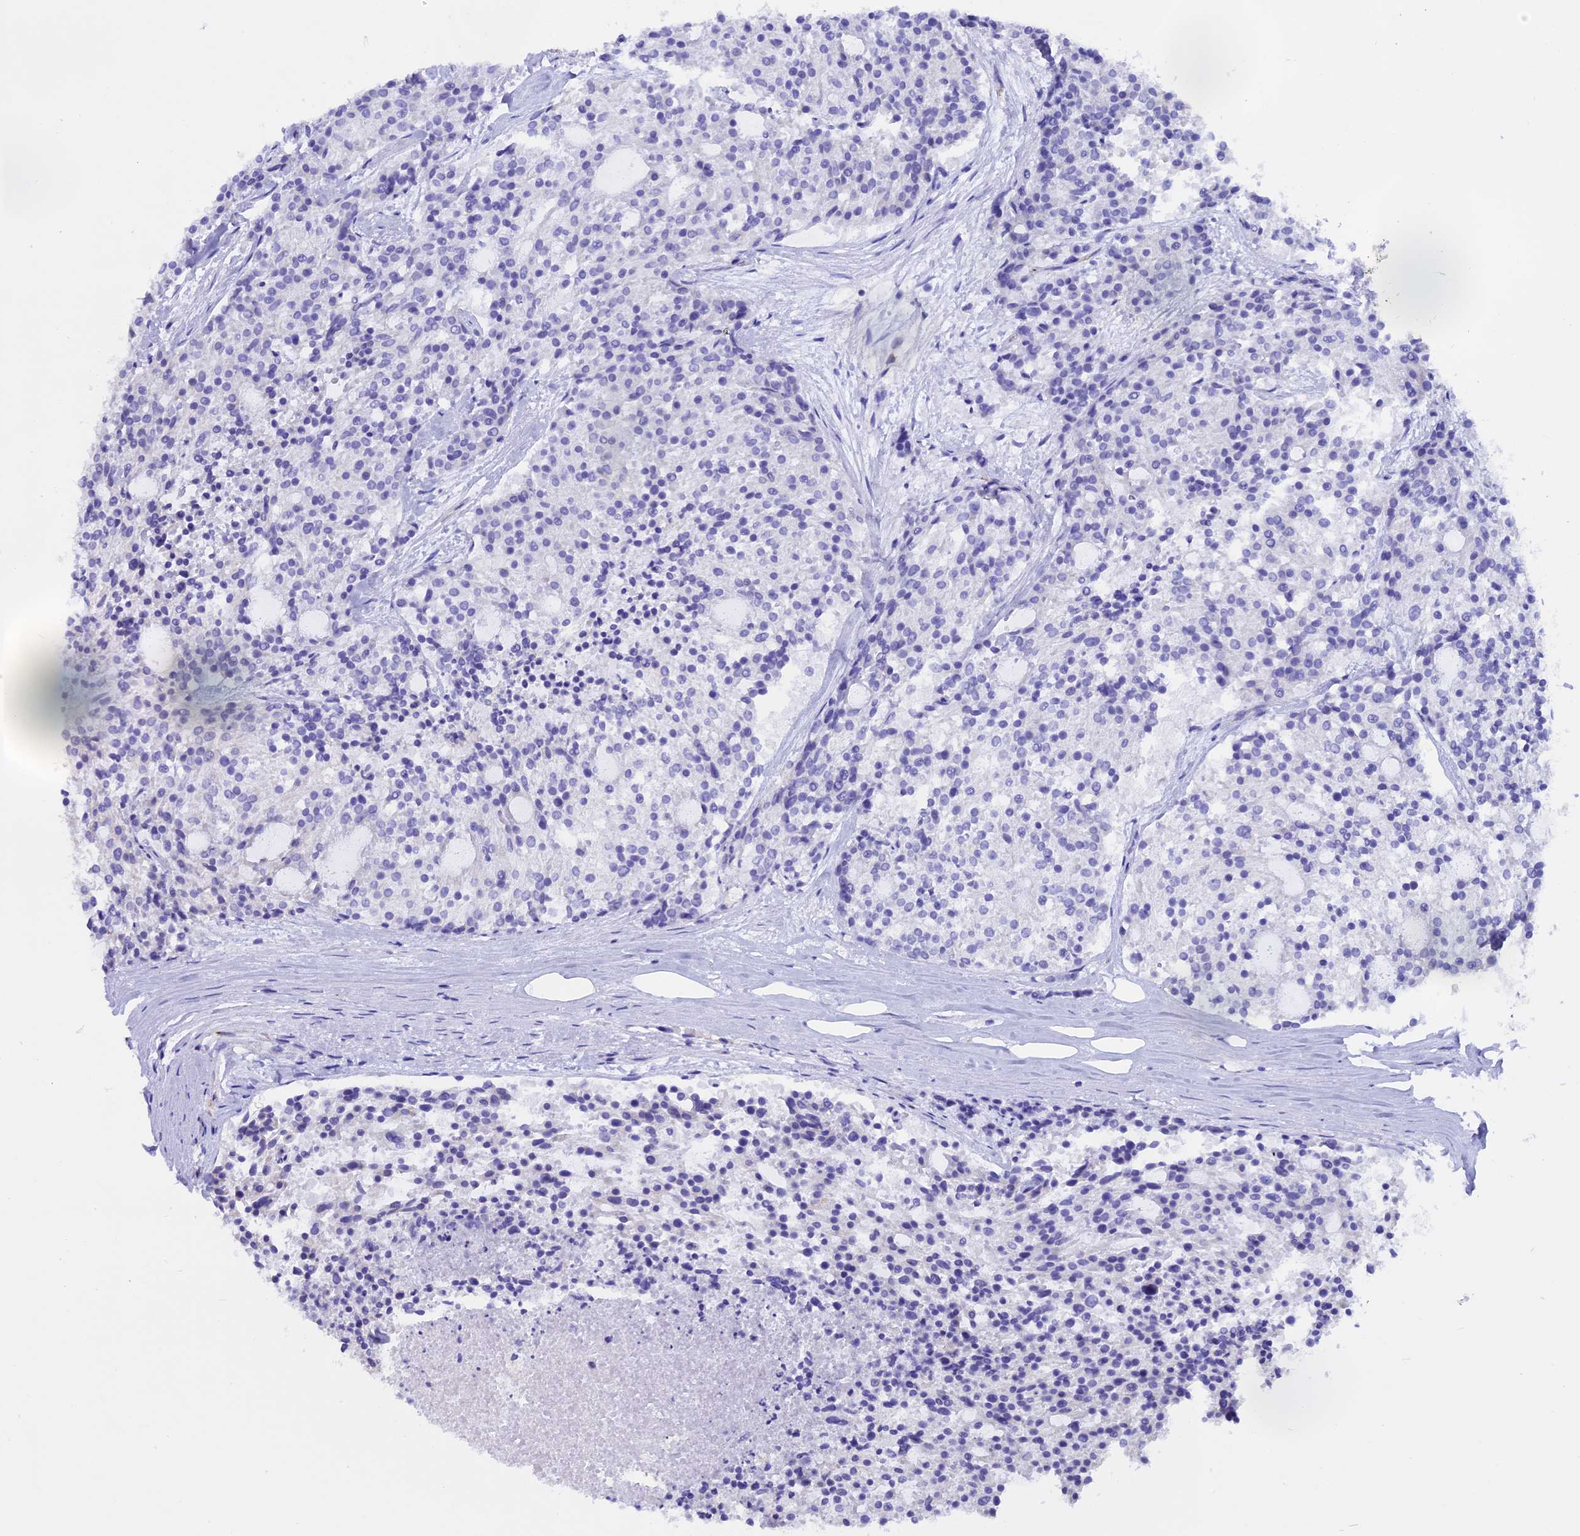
{"staining": {"intensity": "negative", "quantity": "none", "location": "none"}, "tissue": "carcinoid", "cell_type": "Tumor cells", "image_type": "cancer", "snomed": [{"axis": "morphology", "description": "Carcinoid, malignant, NOS"}, {"axis": "topography", "description": "Pancreas"}], "caption": "Malignant carcinoid stained for a protein using IHC reveals no expression tumor cells.", "gene": "WFDC2", "patient": {"sex": "female", "age": 54}}